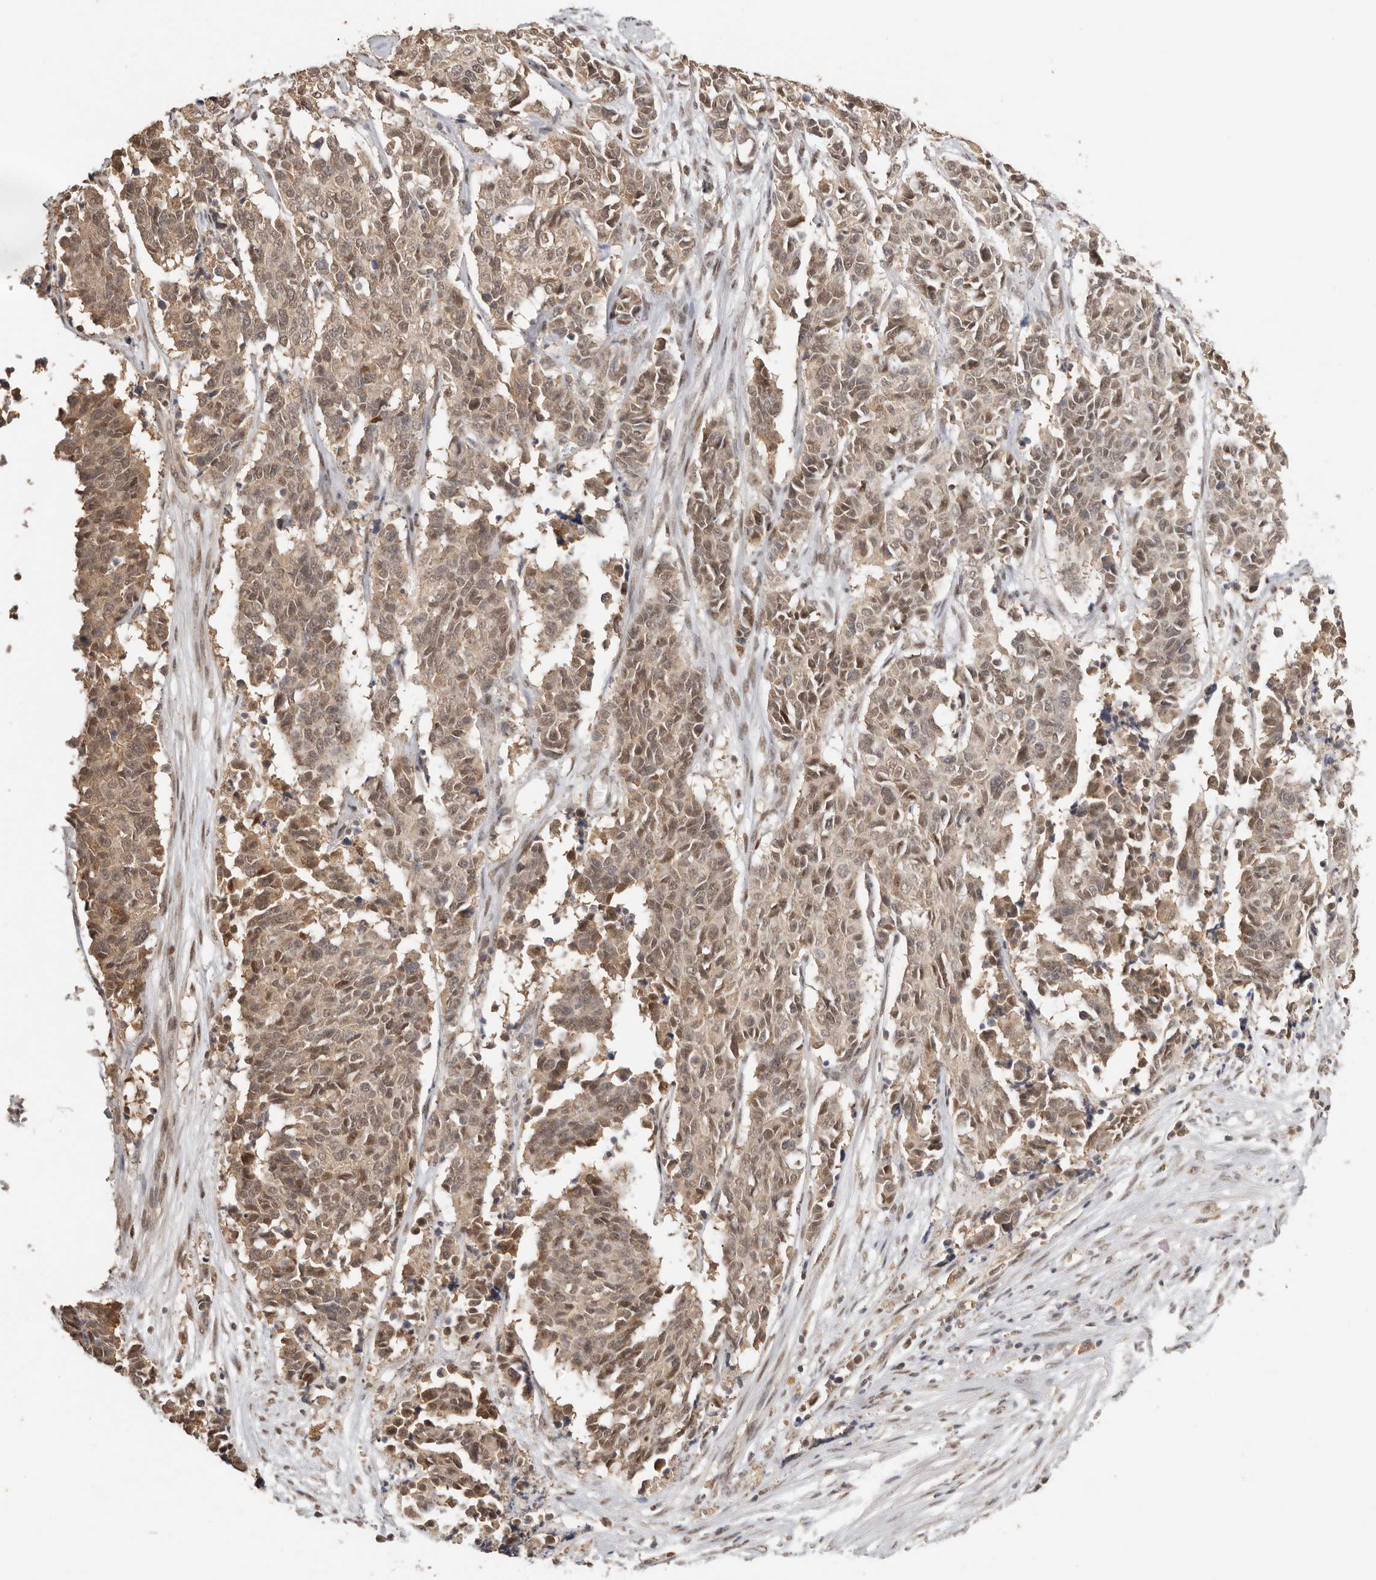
{"staining": {"intensity": "moderate", "quantity": ">75%", "location": "cytoplasmic/membranous,nuclear"}, "tissue": "cervical cancer", "cell_type": "Tumor cells", "image_type": "cancer", "snomed": [{"axis": "morphology", "description": "Normal tissue, NOS"}, {"axis": "morphology", "description": "Squamous cell carcinoma, NOS"}, {"axis": "topography", "description": "Cervix"}], "caption": "The micrograph reveals staining of cervical cancer, revealing moderate cytoplasmic/membranous and nuclear protein expression (brown color) within tumor cells.", "gene": "SEC14L1", "patient": {"sex": "female", "age": 35}}